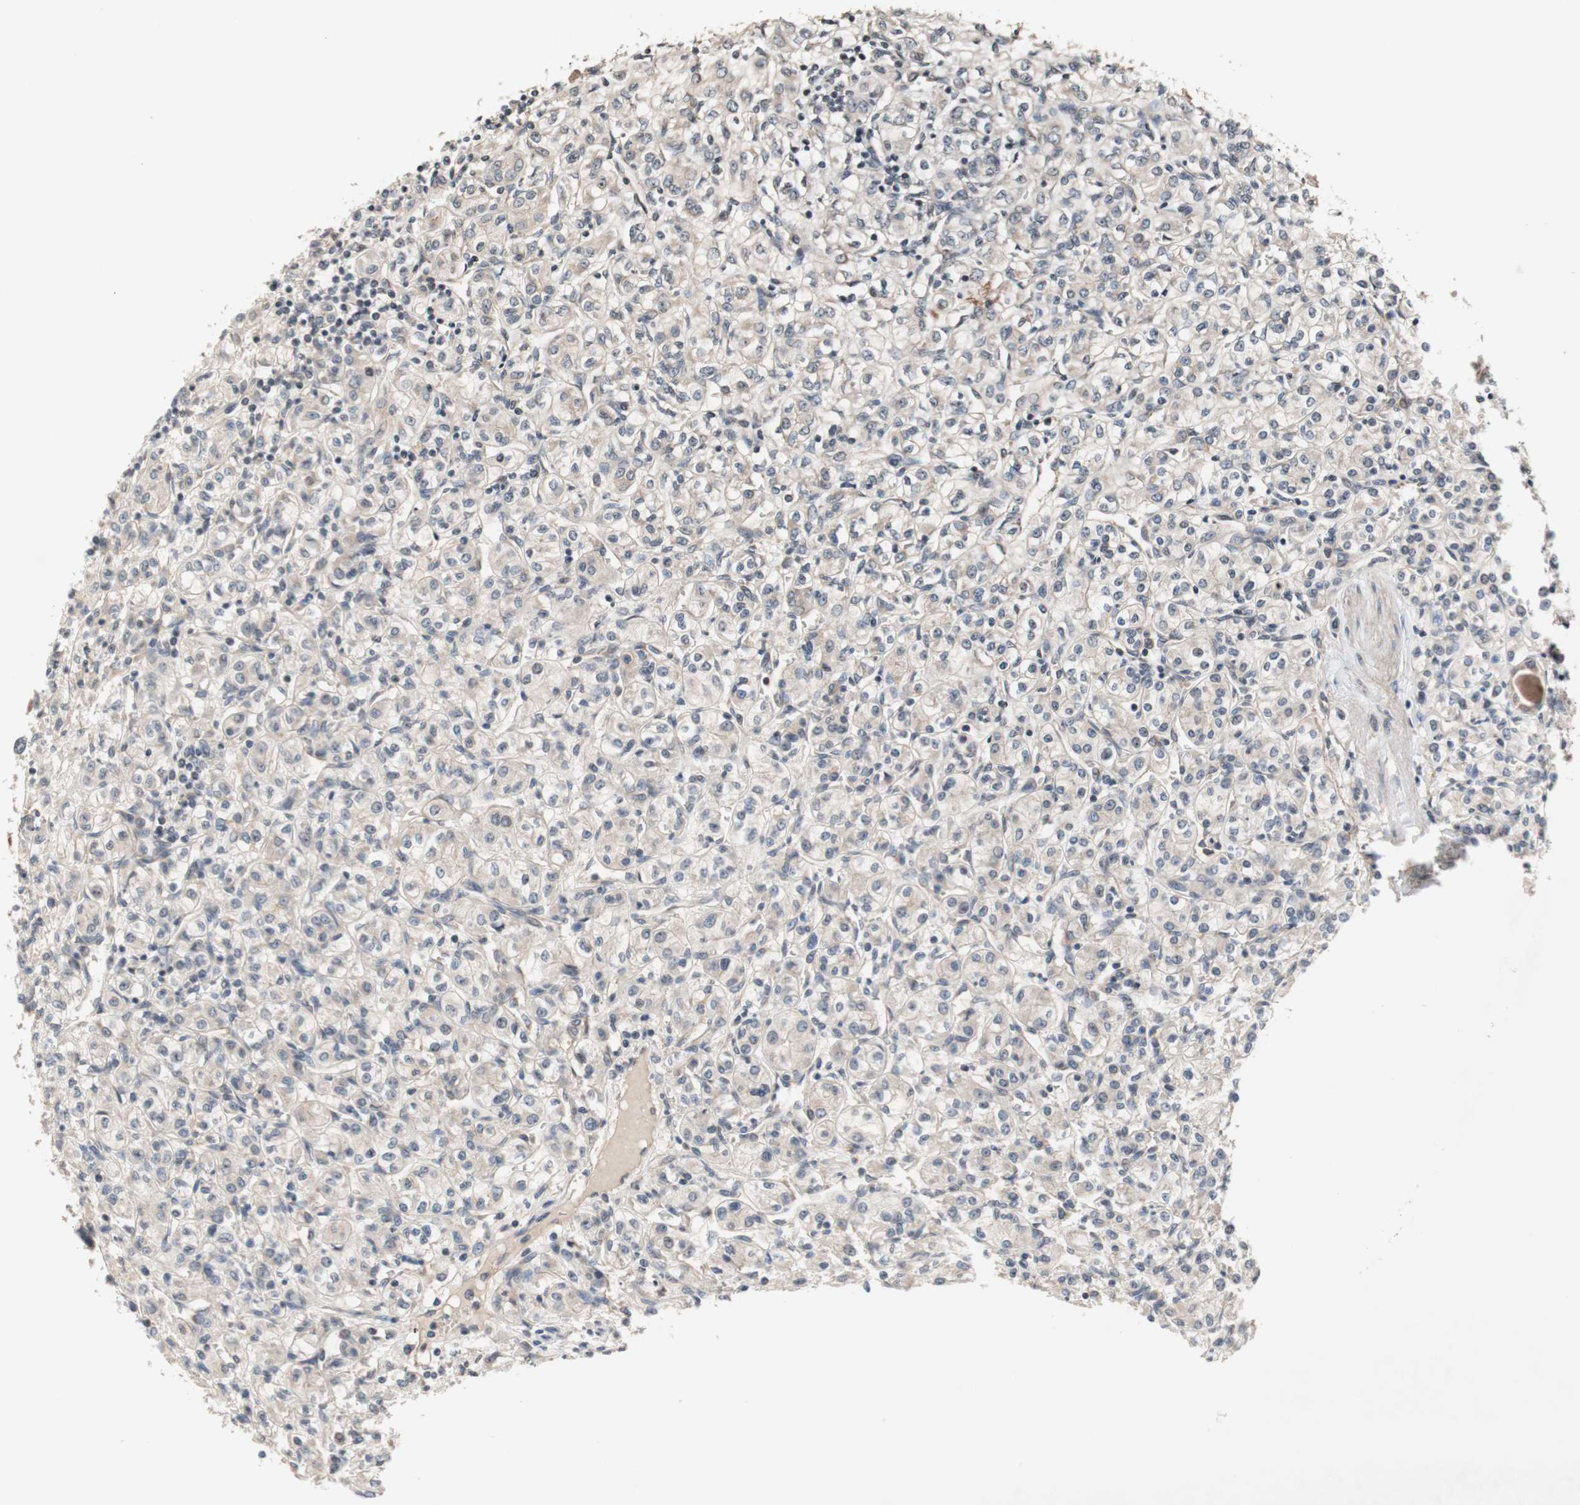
{"staining": {"intensity": "weak", "quantity": "<25%", "location": "cytoplasmic/membranous"}, "tissue": "renal cancer", "cell_type": "Tumor cells", "image_type": "cancer", "snomed": [{"axis": "morphology", "description": "Adenocarcinoma, NOS"}, {"axis": "topography", "description": "Kidney"}], "caption": "An image of human renal adenocarcinoma is negative for staining in tumor cells. The staining was performed using DAB (3,3'-diaminobenzidine) to visualize the protein expression in brown, while the nuclei were stained in blue with hematoxylin (Magnification: 20x).", "gene": "CD55", "patient": {"sex": "male", "age": 77}}